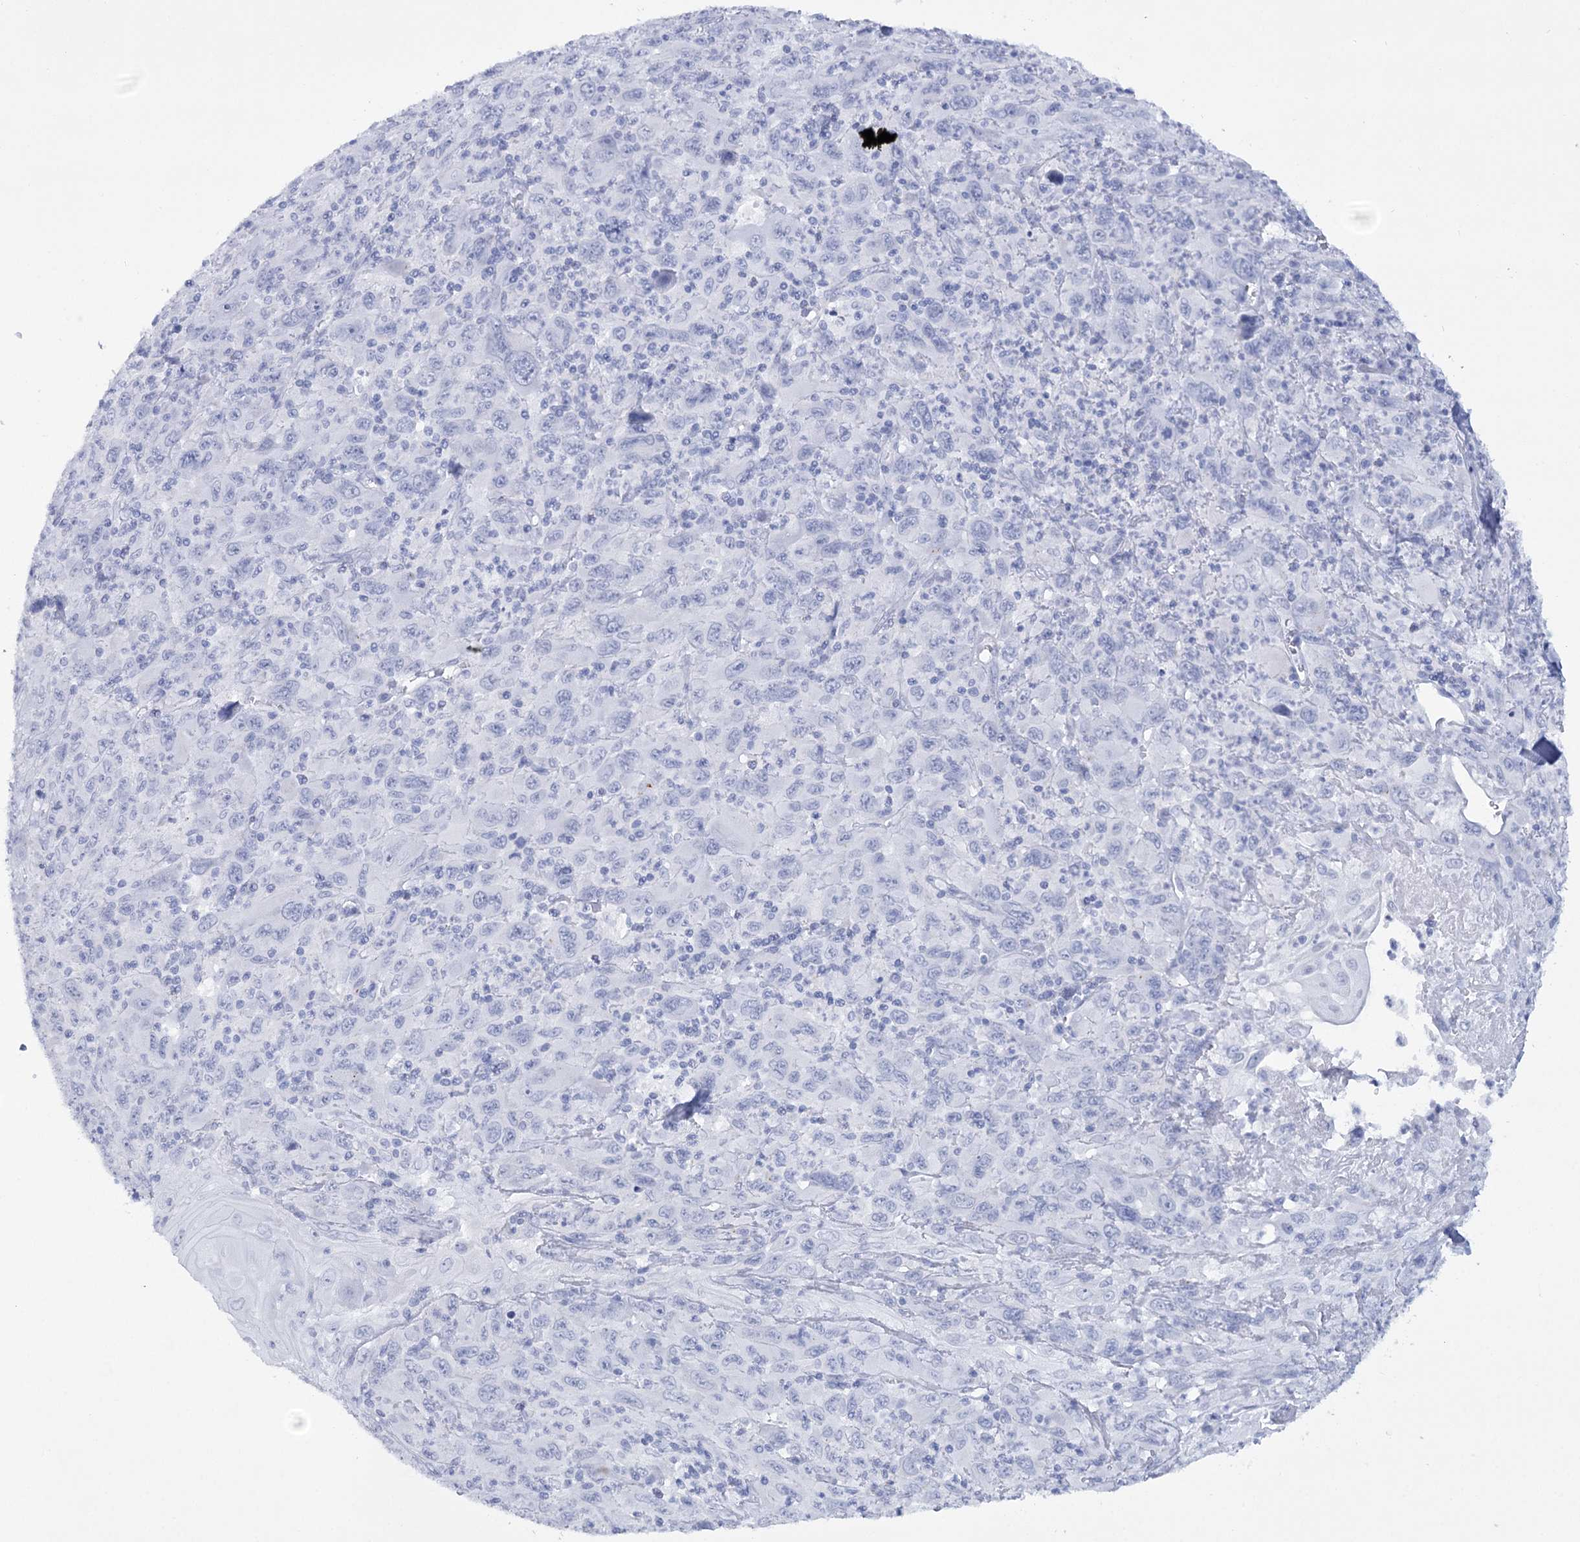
{"staining": {"intensity": "negative", "quantity": "none", "location": "none"}, "tissue": "melanoma", "cell_type": "Tumor cells", "image_type": "cancer", "snomed": [{"axis": "morphology", "description": "Malignant melanoma, Metastatic site"}, {"axis": "topography", "description": "Skin"}], "caption": "Immunohistochemistry (IHC) histopathology image of neoplastic tissue: melanoma stained with DAB reveals no significant protein staining in tumor cells.", "gene": "RNF186", "patient": {"sex": "female", "age": 56}}